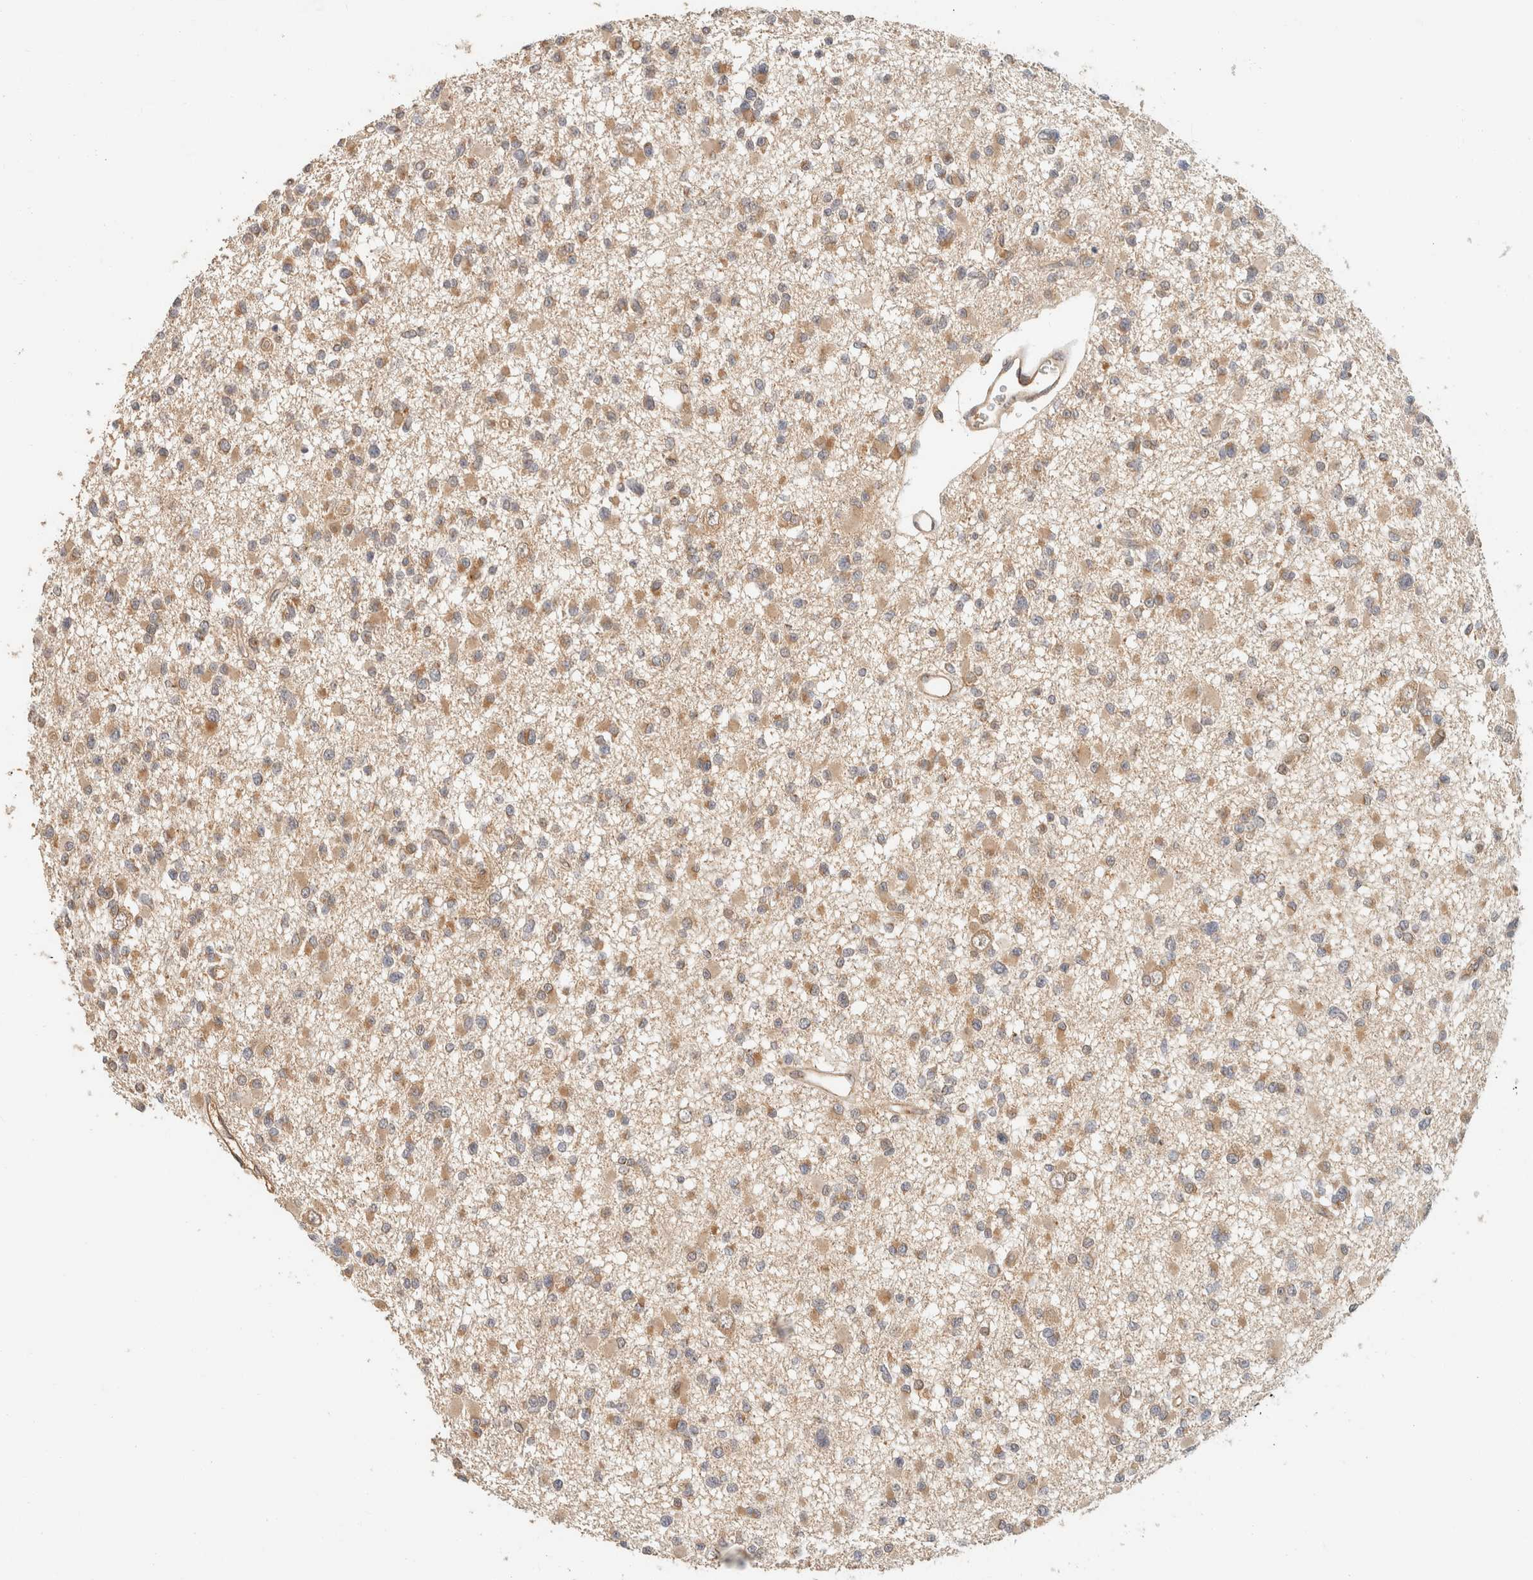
{"staining": {"intensity": "moderate", "quantity": ">75%", "location": "cytoplasmic/membranous"}, "tissue": "glioma", "cell_type": "Tumor cells", "image_type": "cancer", "snomed": [{"axis": "morphology", "description": "Glioma, malignant, Low grade"}, {"axis": "topography", "description": "Brain"}], "caption": "High-magnification brightfield microscopy of malignant low-grade glioma stained with DAB (3,3'-diaminobenzidine) (brown) and counterstained with hematoxylin (blue). tumor cells exhibit moderate cytoplasmic/membranous staining is present in approximately>75% of cells.", "gene": "TACC1", "patient": {"sex": "female", "age": 22}}